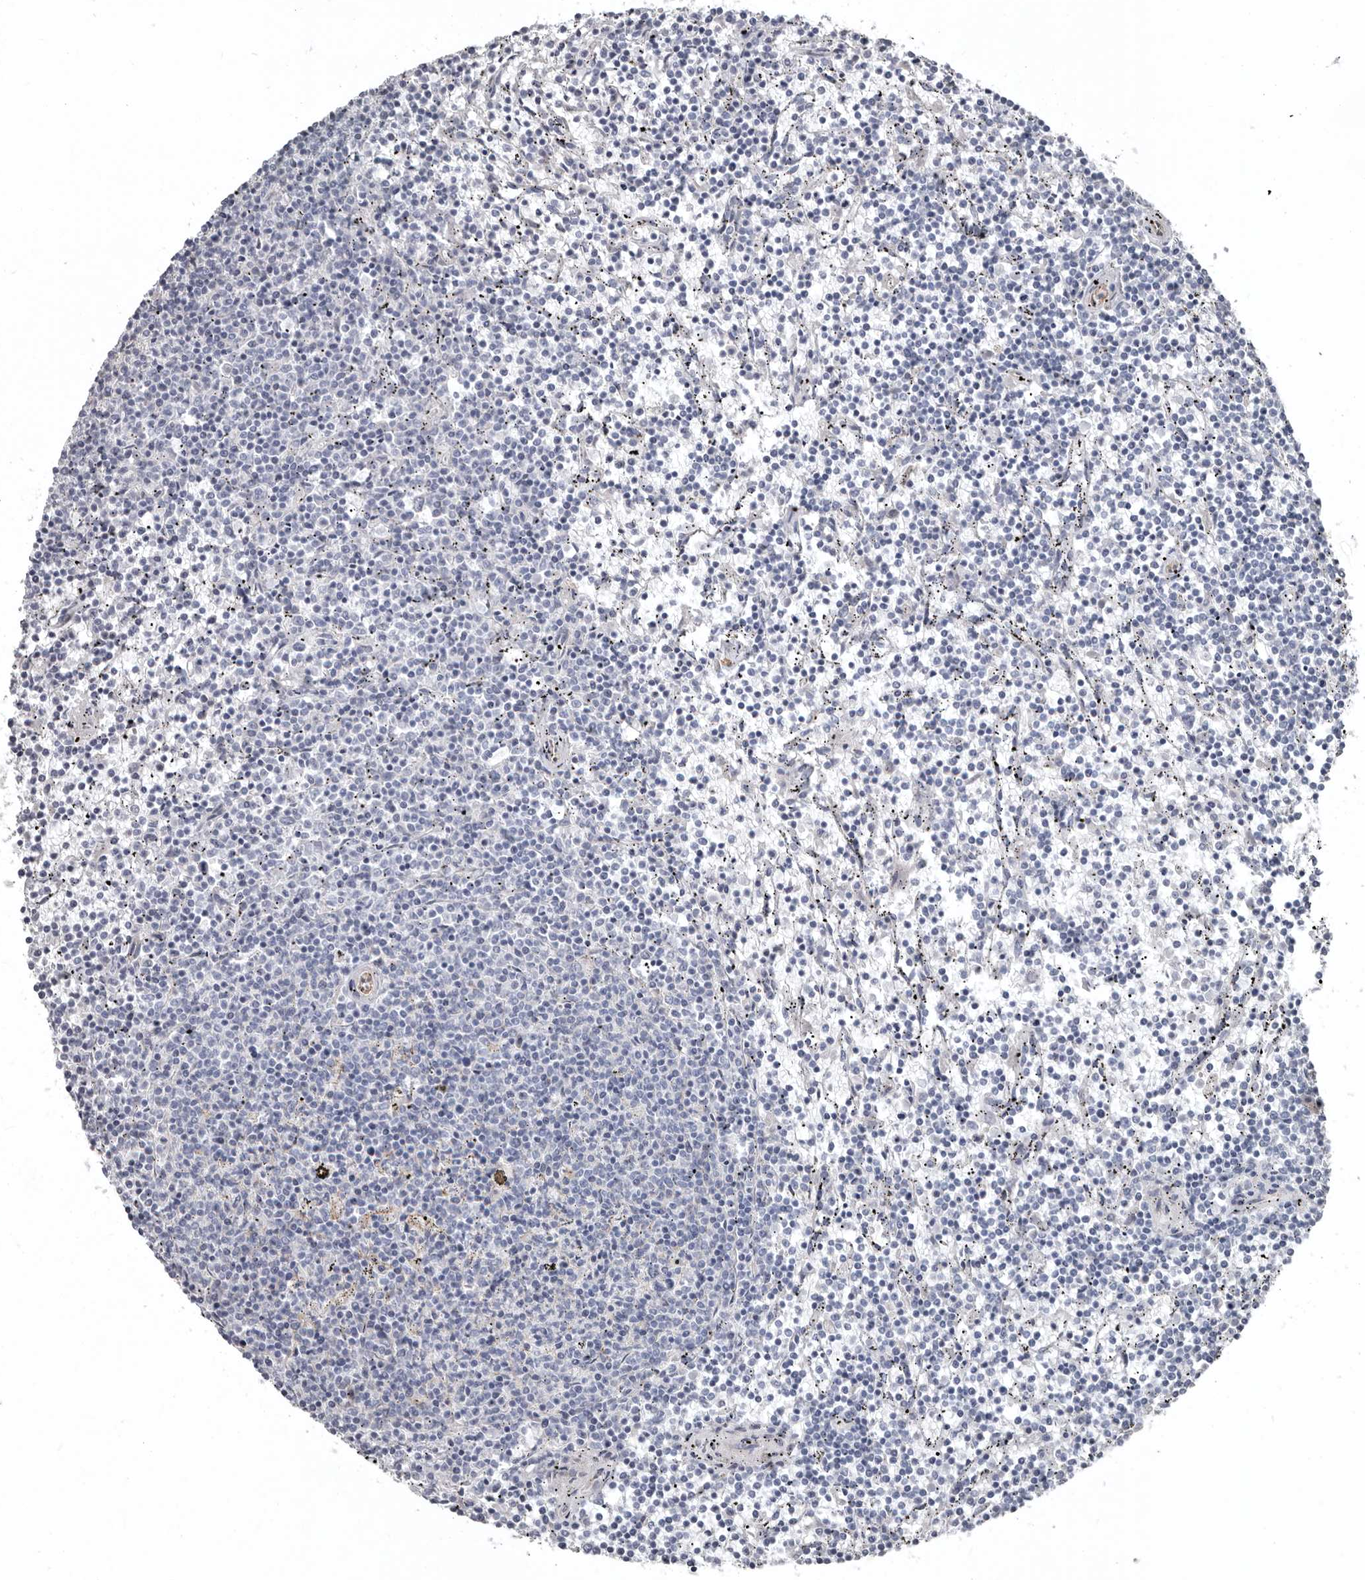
{"staining": {"intensity": "negative", "quantity": "none", "location": "none"}, "tissue": "lymphoma", "cell_type": "Tumor cells", "image_type": "cancer", "snomed": [{"axis": "morphology", "description": "Malignant lymphoma, non-Hodgkin's type, Low grade"}, {"axis": "topography", "description": "Spleen"}], "caption": "The immunohistochemistry photomicrograph has no significant expression in tumor cells of lymphoma tissue.", "gene": "ZNF114", "patient": {"sex": "female", "age": 50}}